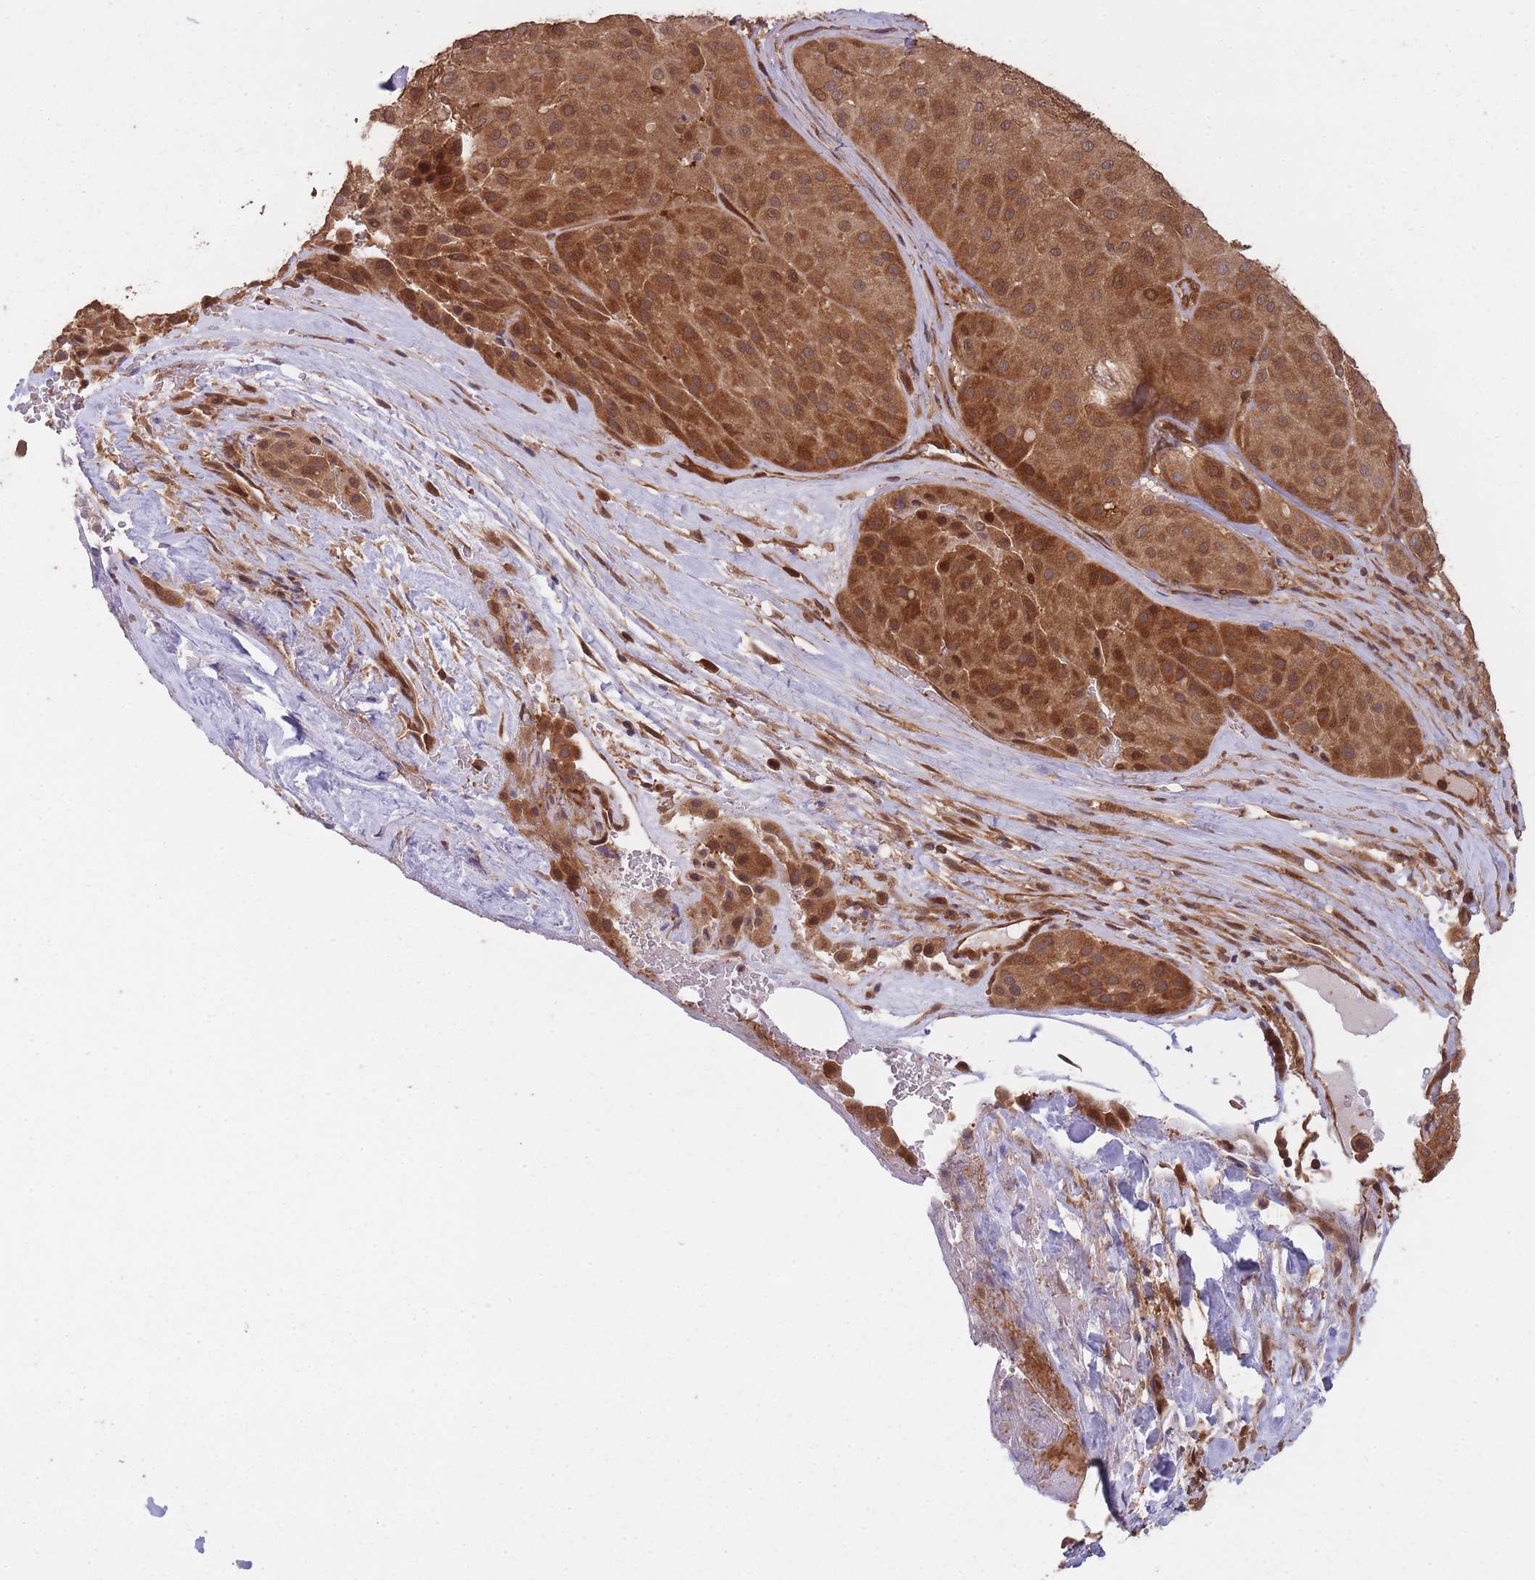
{"staining": {"intensity": "moderate", "quantity": ">75%", "location": "cytoplasmic/membranous,nuclear"}, "tissue": "melanoma", "cell_type": "Tumor cells", "image_type": "cancer", "snomed": [{"axis": "morphology", "description": "Malignant melanoma, Metastatic site"}, {"axis": "topography", "description": "Smooth muscle"}], "caption": "Immunohistochemistry (IHC) histopathology image of neoplastic tissue: malignant melanoma (metastatic site) stained using immunohistochemistry (IHC) shows medium levels of moderate protein expression localized specifically in the cytoplasmic/membranous and nuclear of tumor cells, appearing as a cytoplasmic/membranous and nuclear brown color.", "gene": "PPP6R3", "patient": {"sex": "male", "age": 41}}